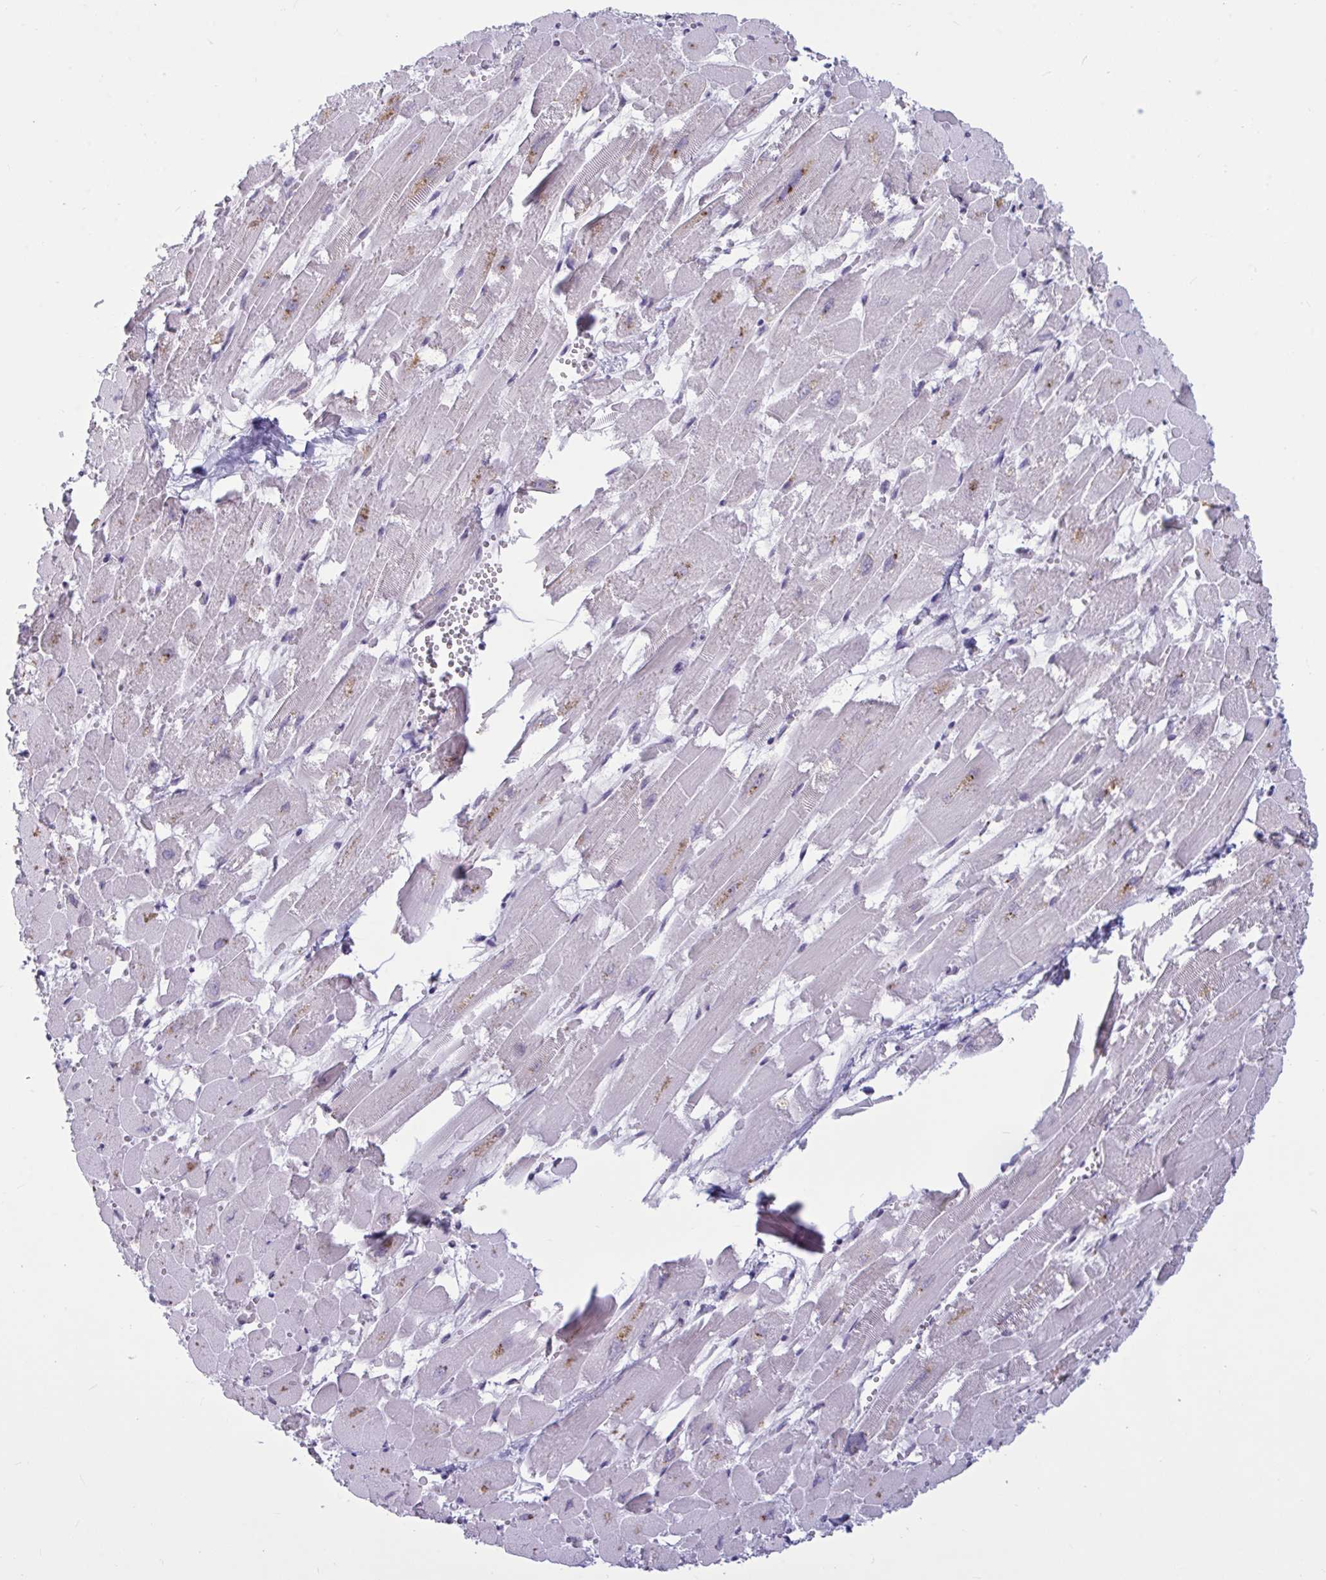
{"staining": {"intensity": "negative", "quantity": "none", "location": "none"}, "tissue": "heart muscle", "cell_type": "Cardiomyocytes", "image_type": "normal", "snomed": [{"axis": "morphology", "description": "Normal tissue, NOS"}, {"axis": "topography", "description": "Heart"}], "caption": "Immunohistochemistry histopathology image of normal human heart muscle stained for a protein (brown), which shows no expression in cardiomyocytes.", "gene": "TBC1D4", "patient": {"sex": "female", "age": 52}}